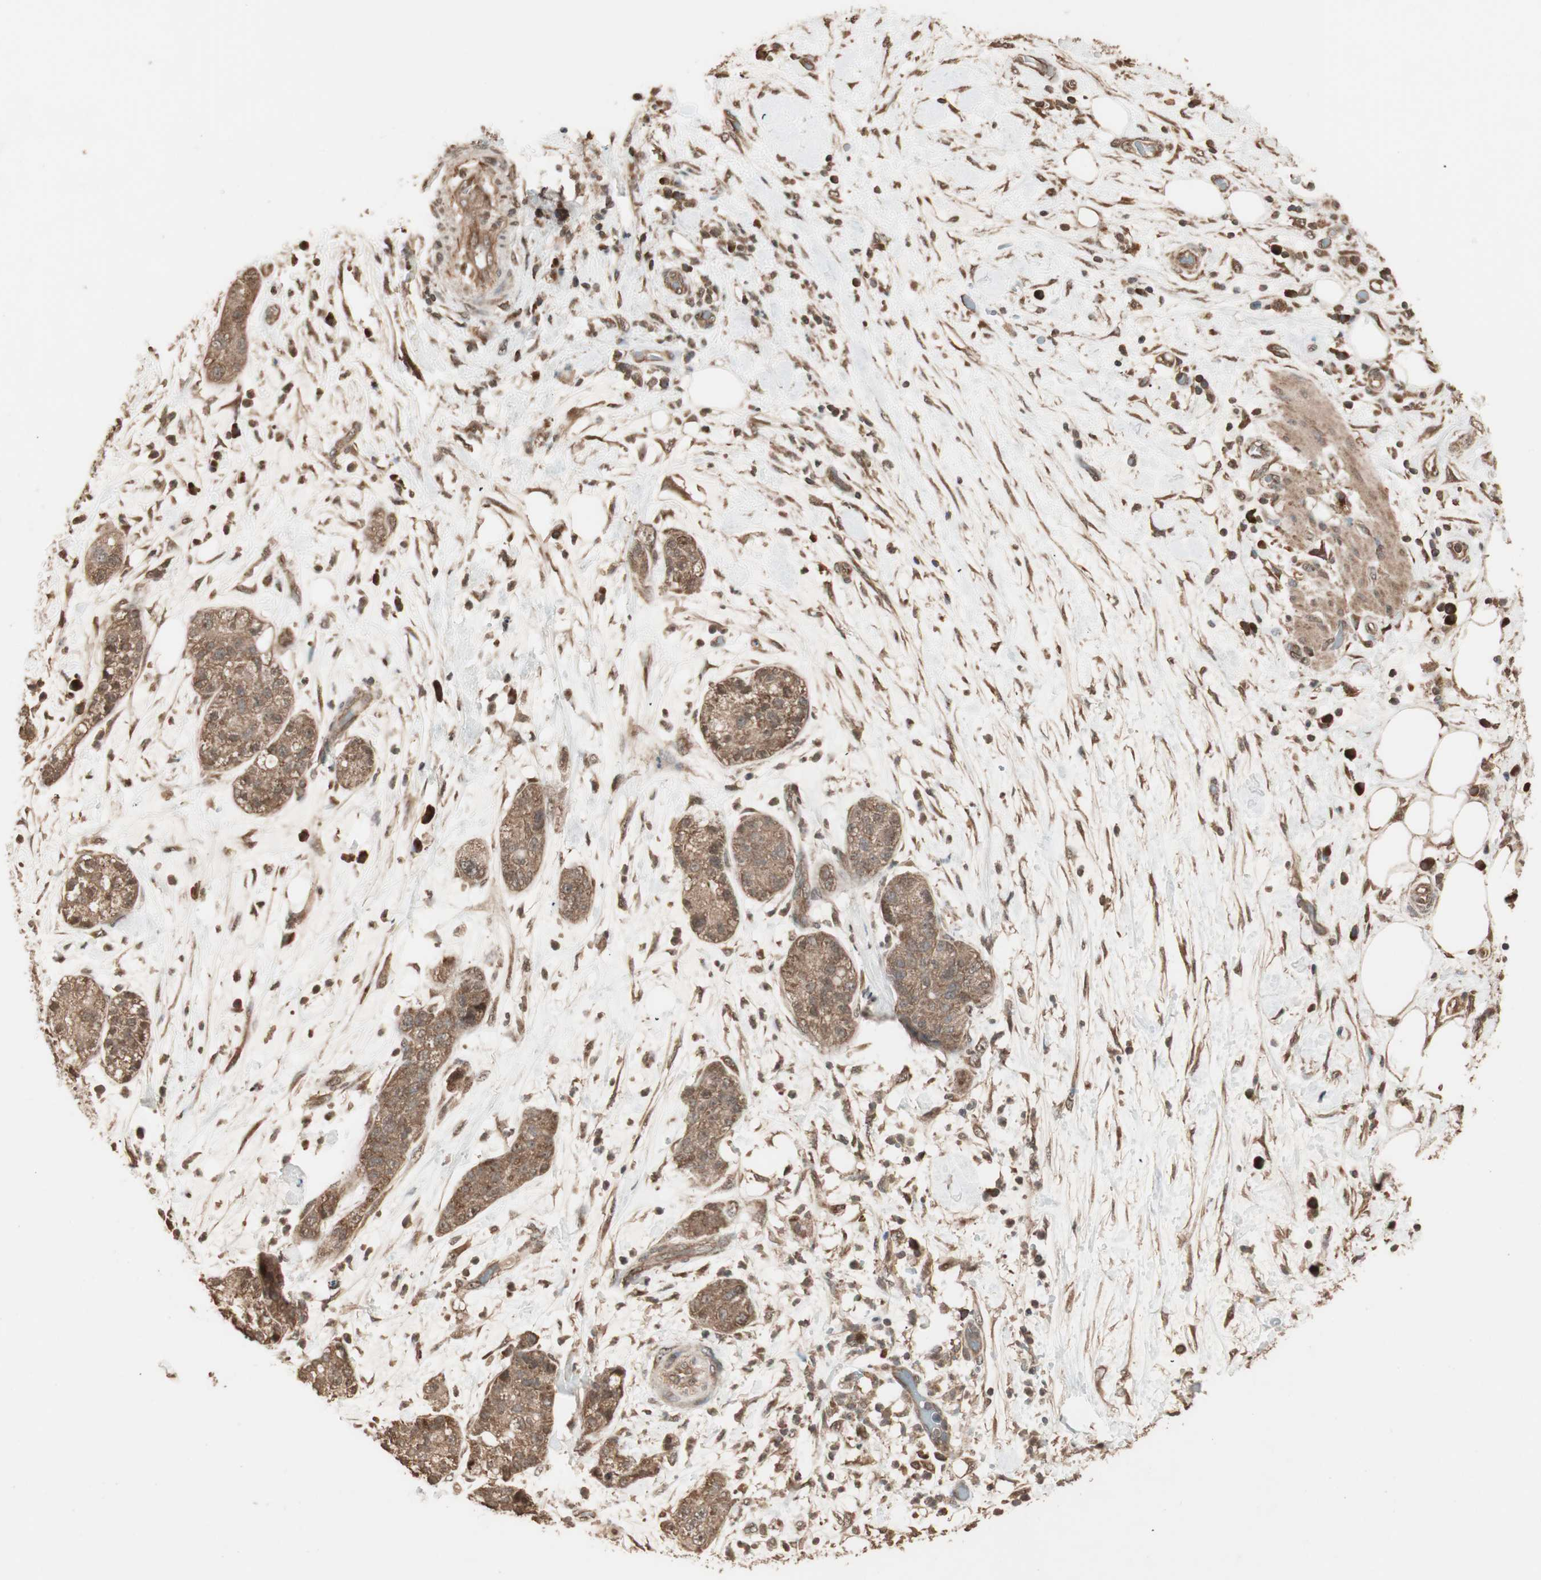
{"staining": {"intensity": "moderate", "quantity": ">75%", "location": "cytoplasmic/membranous"}, "tissue": "pancreatic cancer", "cell_type": "Tumor cells", "image_type": "cancer", "snomed": [{"axis": "morphology", "description": "Adenocarcinoma, NOS"}, {"axis": "topography", "description": "Pancreas"}], "caption": "Immunohistochemical staining of human adenocarcinoma (pancreatic) demonstrates moderate cytoplasmic/membranous protein expression in approximately >75% of tumor cells. The protein of interest is shown in brown color, while the nuclei are stained blue.", "gene": "USP20", "patient": {"sex": "female", "age": 78}}